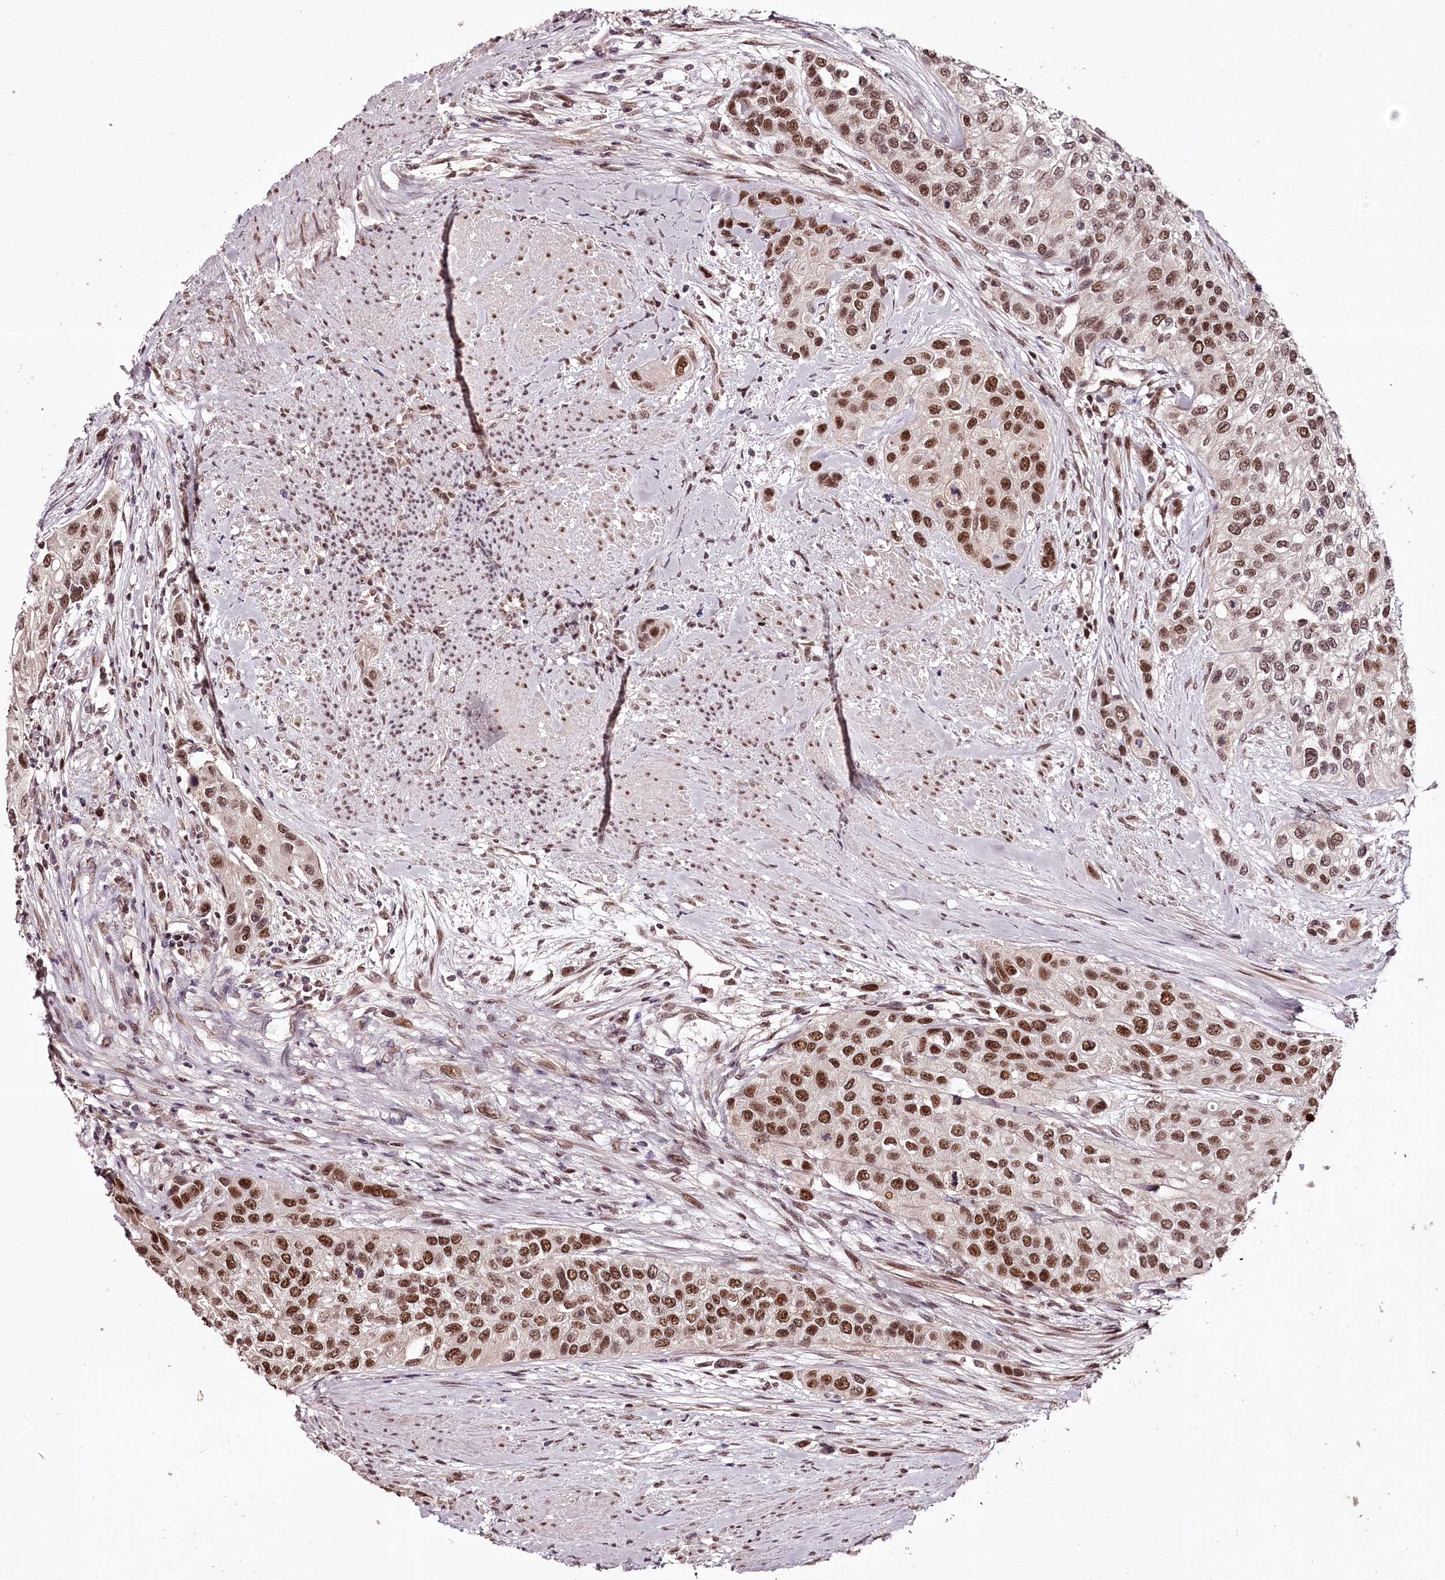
{"staining": {"intensity": "strong", "quantity": ">75%", "location": "nuclear"}, "tissue": "urothelial cancer", "cell_type": "Tumor cells", "image_type": "cancer", "snomed": [{"axis": "morphology", "description": "Normal tissue, NOS"}, {"axis": "morphology", "description": "Urothelial carcinoma, High grade"}, {"axis": "topography", "description": "Vascular tissue"}, {"axis": "topography", "description": "Urinary bladder"}], "caption": "This micrograph shows IHC staining of urothelial cancer, with high strong nuclear staining in approximately >75% of tumor cells.", "gene": "TTC33", "patient": {"sex": "female", "age": 56}}